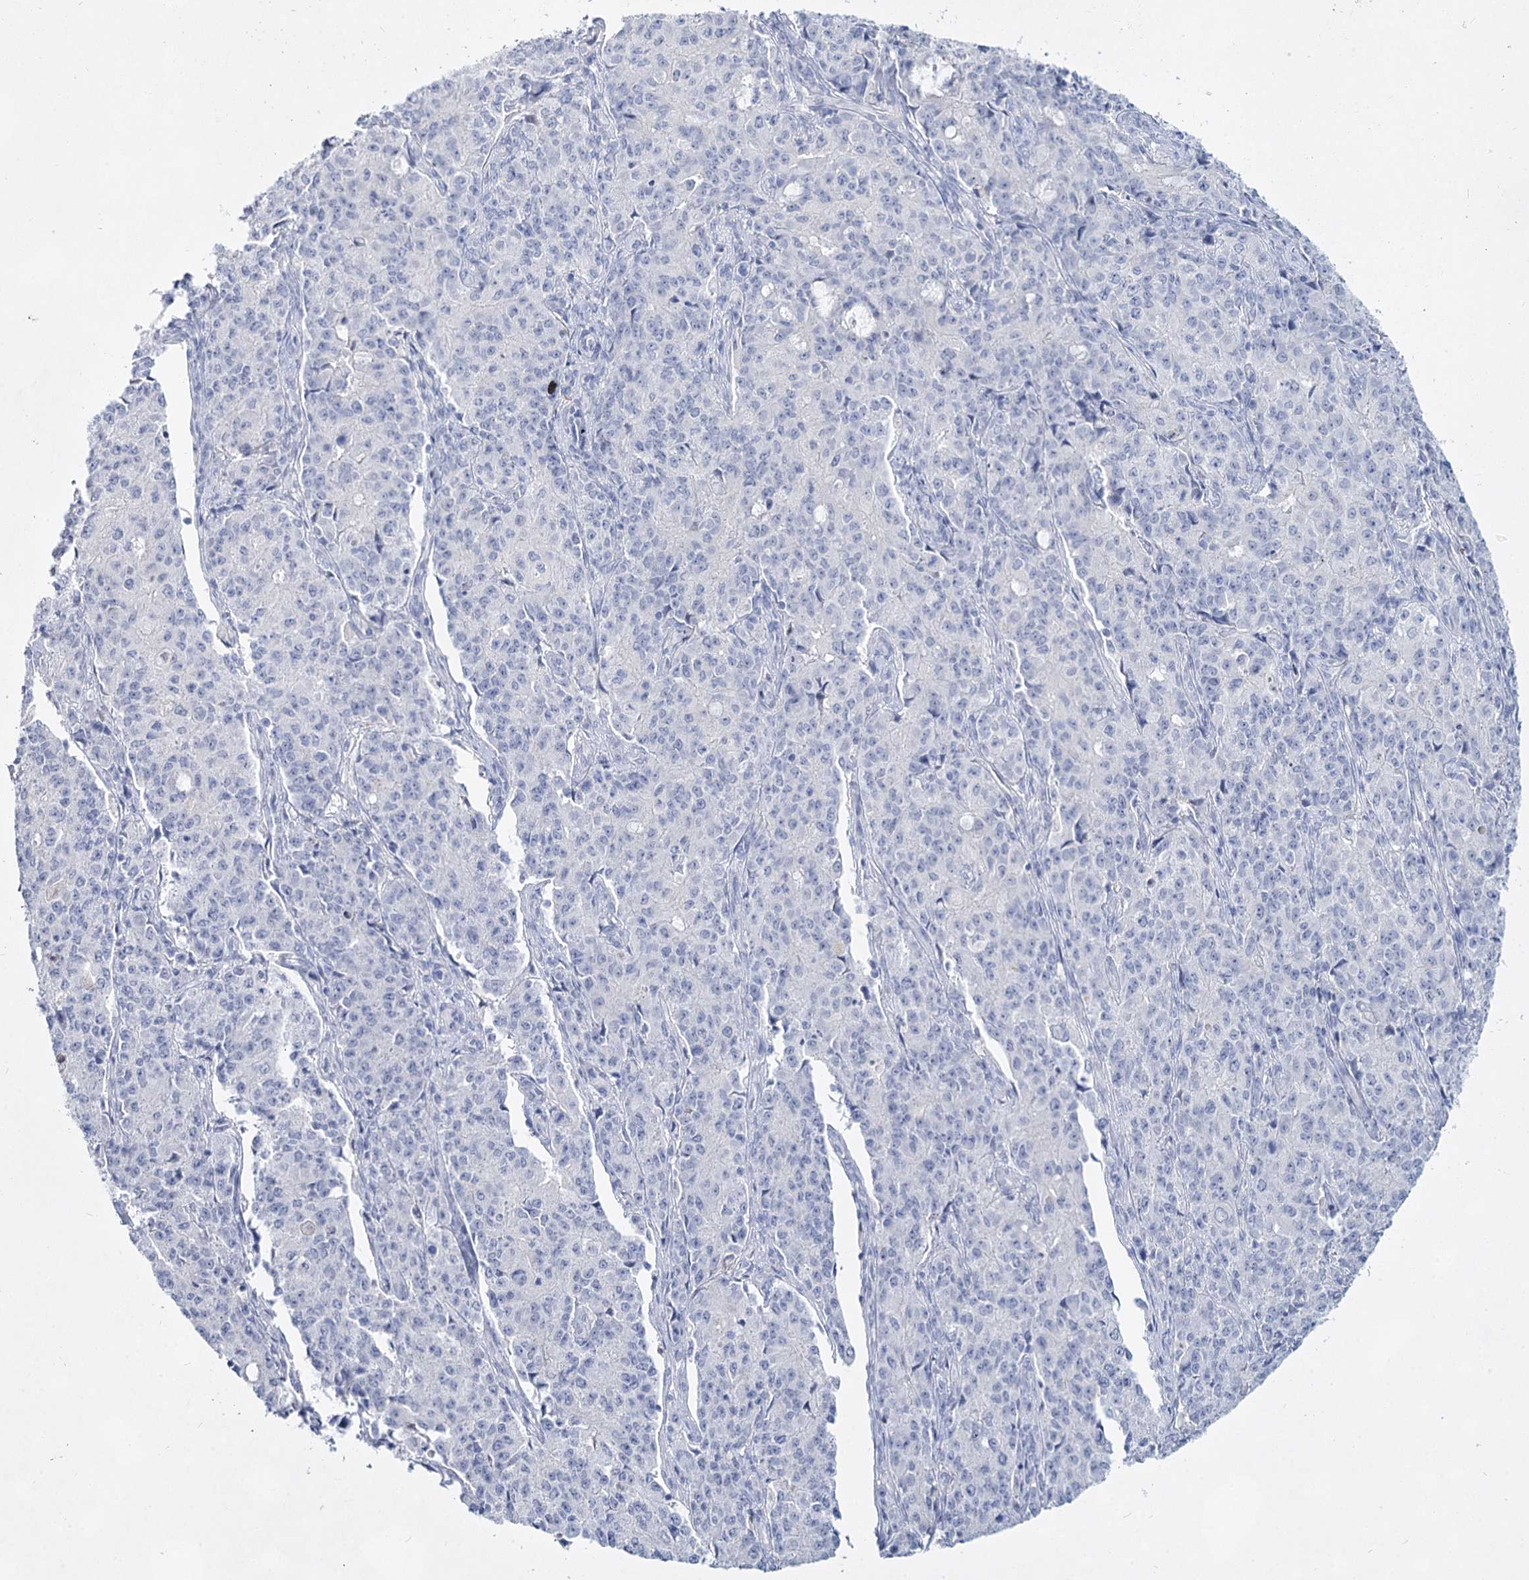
{"staining": {"intensity": "negative", "quantity": "none", "location": "none"}, "tissue": "endometrial cancer", "cell_type": "Tumor cells", "image_type": "cancer", "snomed": [{"axis": "morphology", "description": "Adenocarcinoma, NOS"}, {"axis": "topography", "description": "Endometrium"}], "caption": "There is no significant positivity in tumor cells of adenocarcinoma (endometrial).", "gene": "SLC17A2", "patient": {"sex": "female", "age": 50}}